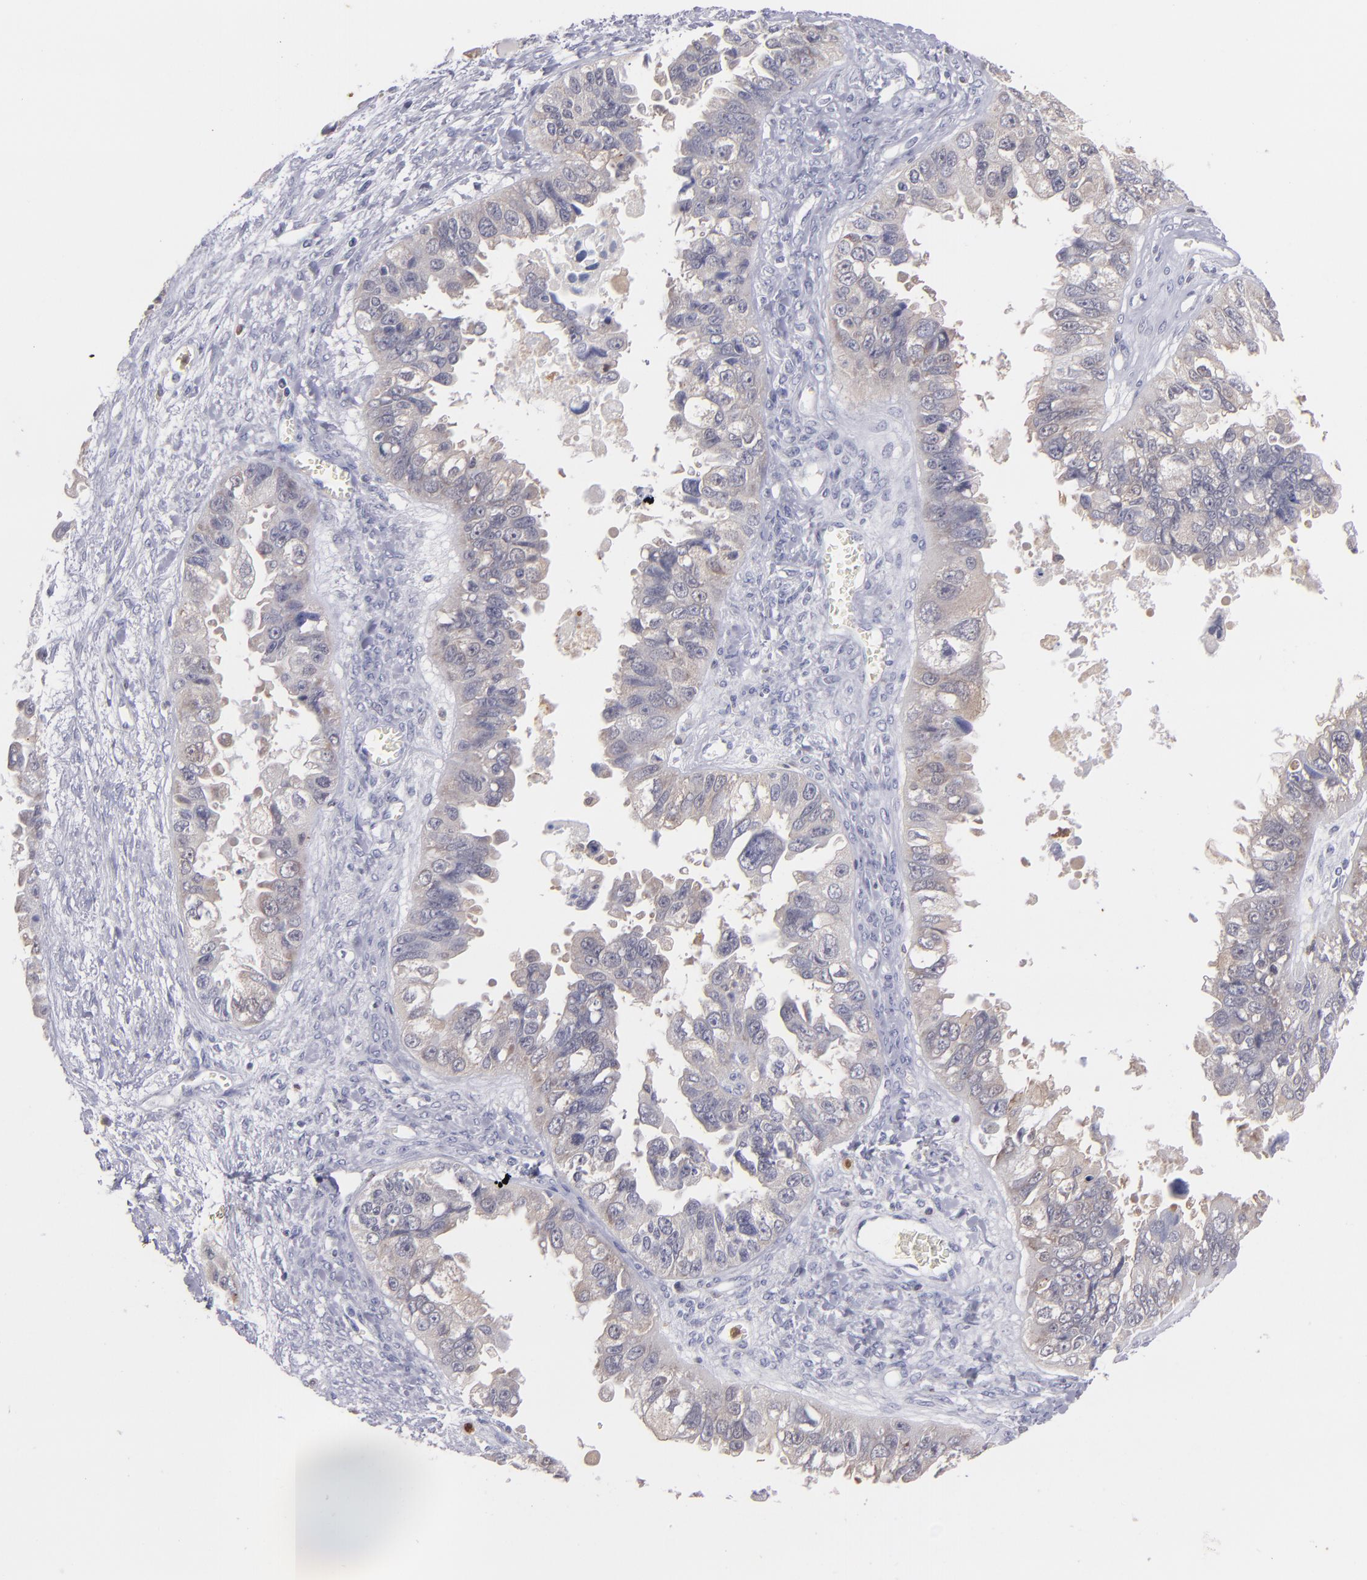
{"staining": {"intensity": "weak", "quantity": "<25%", "location": "cytoplasmic/membranous"}, "tissue": "ovarian cancer", "cell_type": "Tumor cells", "image_type": "cancer", "snomed": [{"axis": "morphology", "description": "Carcinoma, endometroid"}, {"axis": "topography", "description": "Ovary"}], "caption": "A high-resolution histopathology image shows immunohistochemistry staining of ovarian cancer, which reveals no significant expression in tumor cells. (DAB (3,3'-diaminobenzidine) immunohistochemistry visualized using brightfield microscopy, high magnification).", "gene": "PRKCD", "patient": {"sex": "female", "age": 85}}